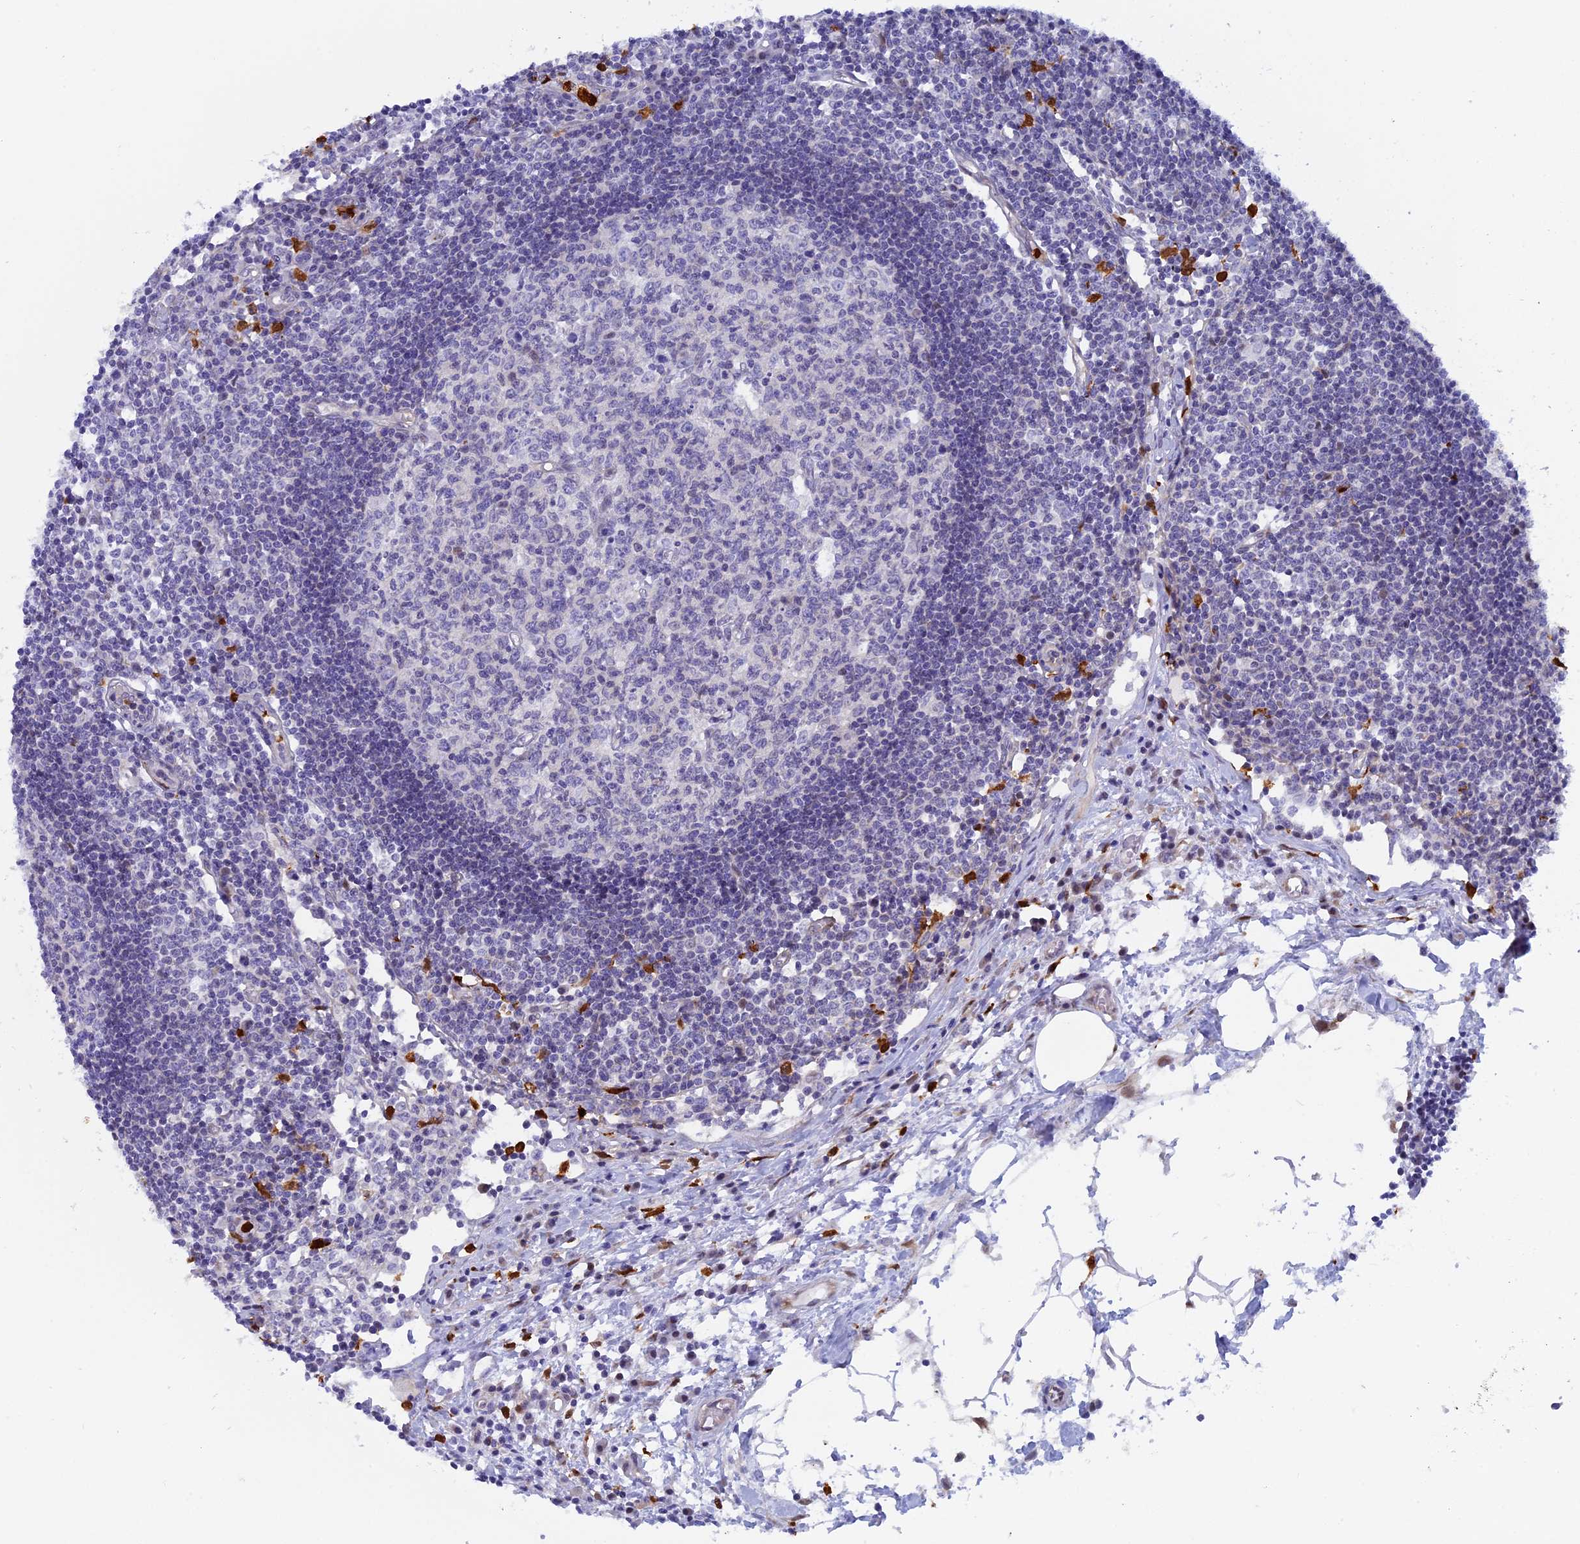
{"staining": {"intensity": "negative", "quantity": "none", "location": "none"}, "tissue": "lymph node", "cell_type": "Germinal center cells", "image_type": "normal", "snomed": [{"axis": "morphology", "description": "Normal tissue, NOS"}, {"axis": "topography", "description": "Lymph node"}], "caption": "An immunohistochemistry micrograph of benign lymph node is shown. There is no staining in germinal center cells of lymph node. Brightfield microscopy of immunohistochemistry stained with DAB (3,3'-diaminobenzidine) (brown) and hematoxylin (blue), captured at high magnification.", "gene": "SLC26A1", "patient": {"sex": "female", "age": 55}}